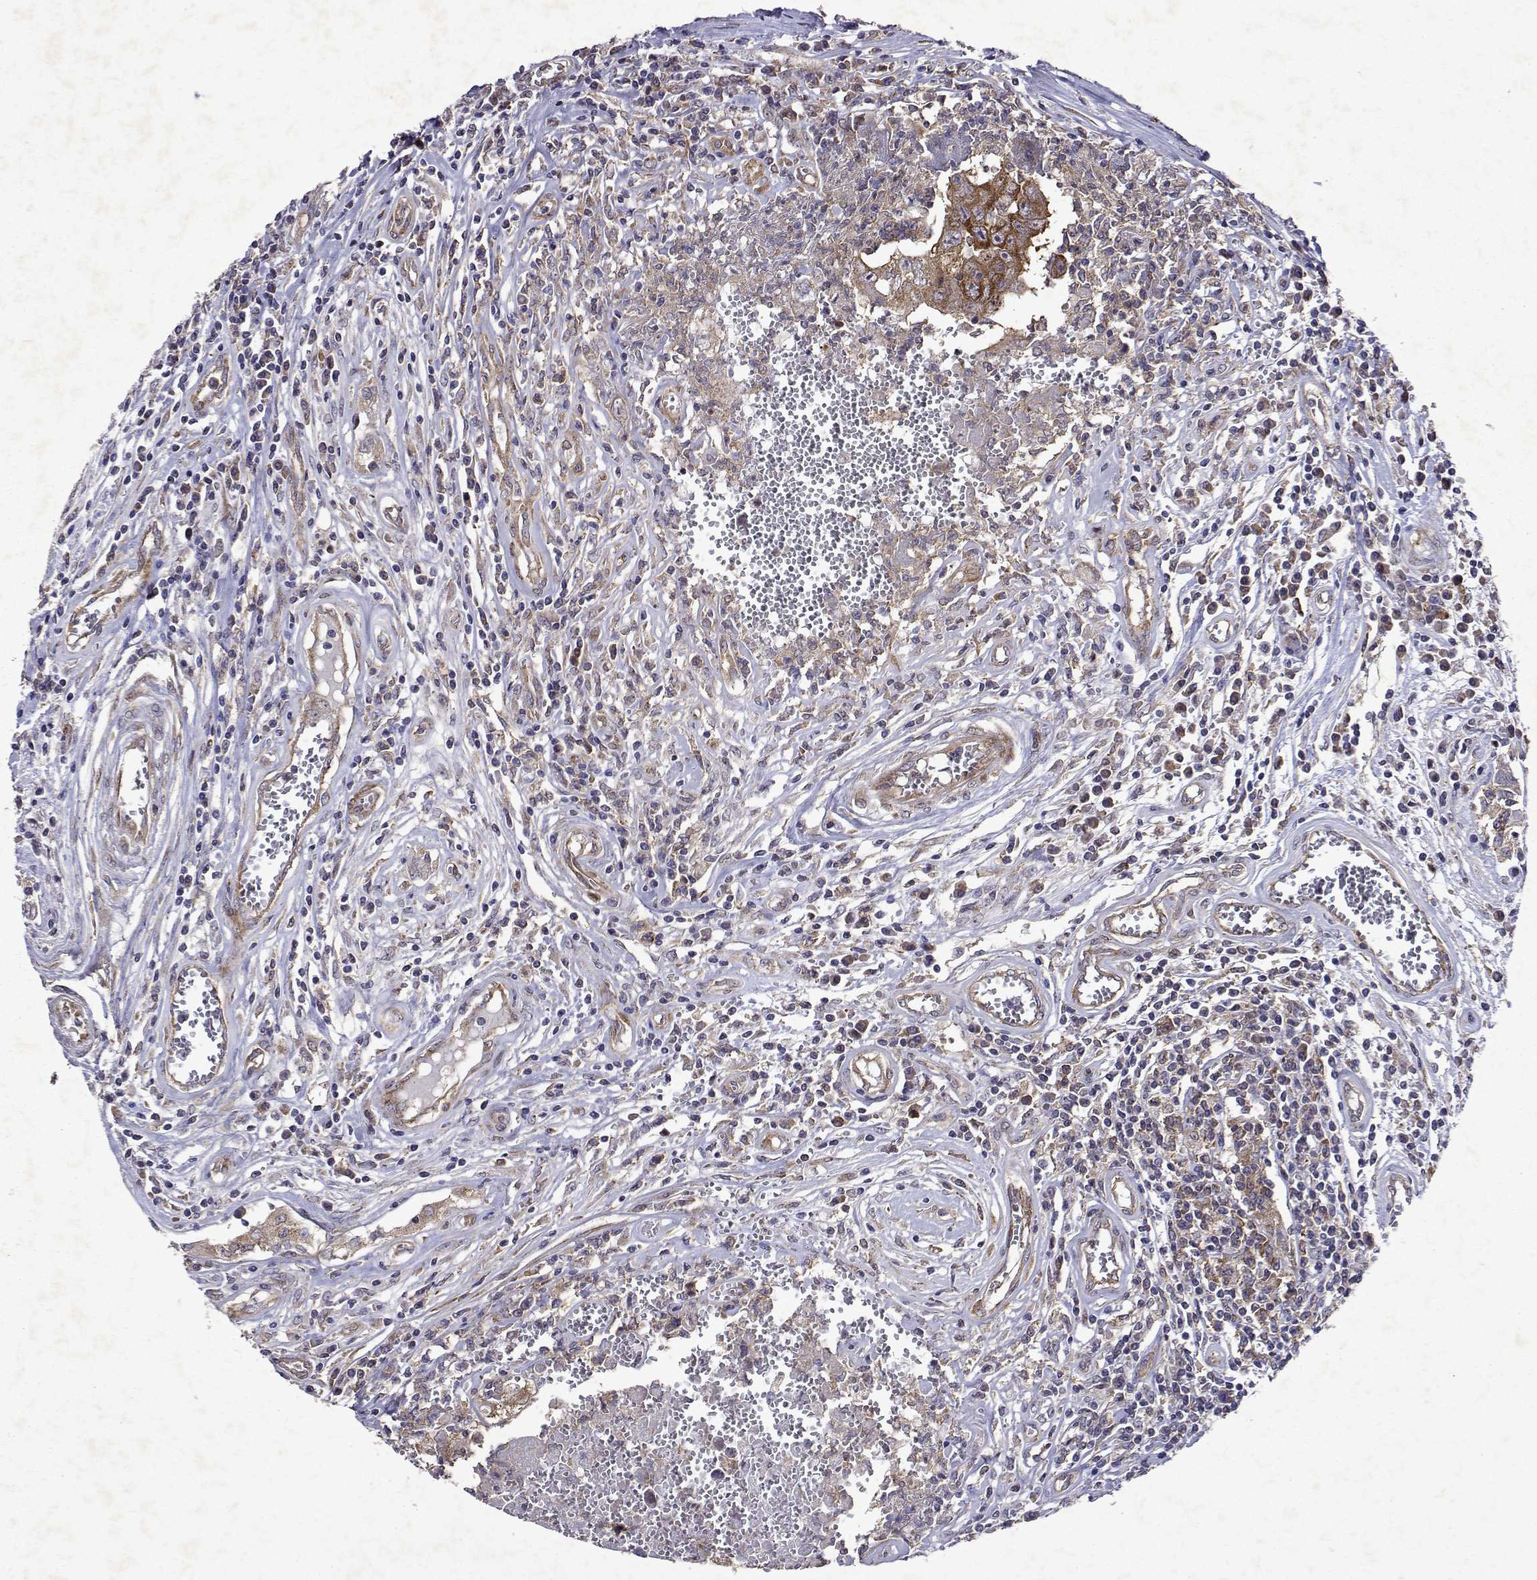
{"staining": {"intensity": "moderate", "quantity": ">75%", "location": "cytoplasmic/membranous"}, "tissue": "testis cancer", "cell_type": "Tumor cells", "image_type": "cancer", "snomed": [{"axis": "morphology", "description": "Carcinoma, Embryonal, NOS"}, {"axis": "topography", "description": "Testis"}], "caption": "Testis cancer stained with DAB immunohistochemistry (IHC) demonstrates medium levels of moderate cytoplasmic/membranous expression in about >75% of tumor cells. (Brightfield microscopy of DAB IHC at high magnification).", "gene": "TARBP2", "patient": {"sex": "male", "age": 36}}